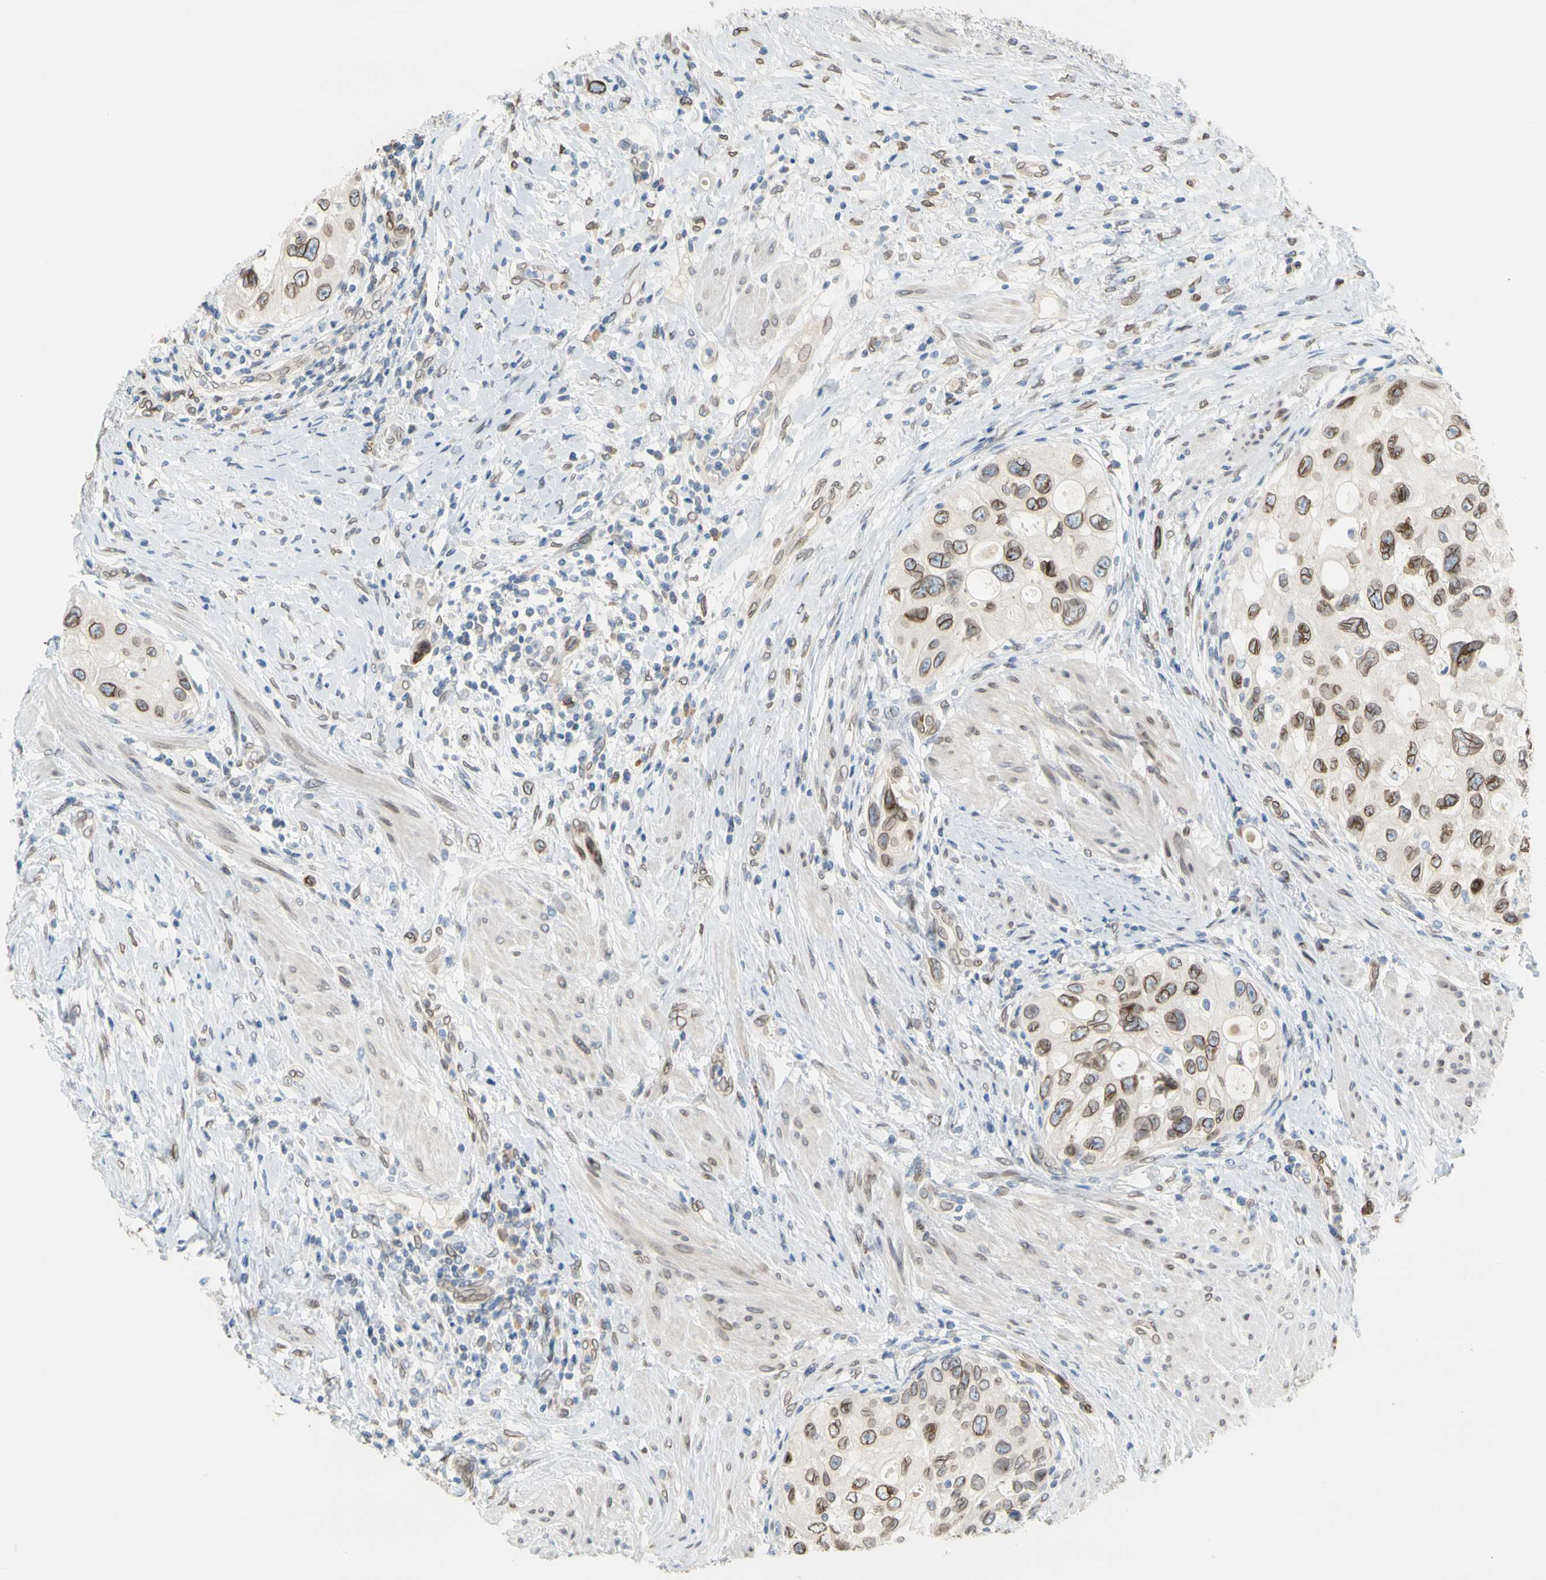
{"staining": {"intensity": "moderate", "quantity": ">75%", "location": "cytoplasmic/membranous,nuclear"}, "tissue": "urothelial cancer", "cell_type": "Tumor cells", "image_type": "cancer", "snomed": [{"axis": "morphology", "description": "Urothelial carcinoma, High grade"}, {"axis": "topography", "description": "Urinary bladder"}], "caption": "IHC of urothelial cancer reveals medium levels of moderate cytoplasmic/membranous and nuclear expression in approximately >75% of tumor cells.", "gene": "SUN1", "patient": {"sex": "female", "age": 56}}